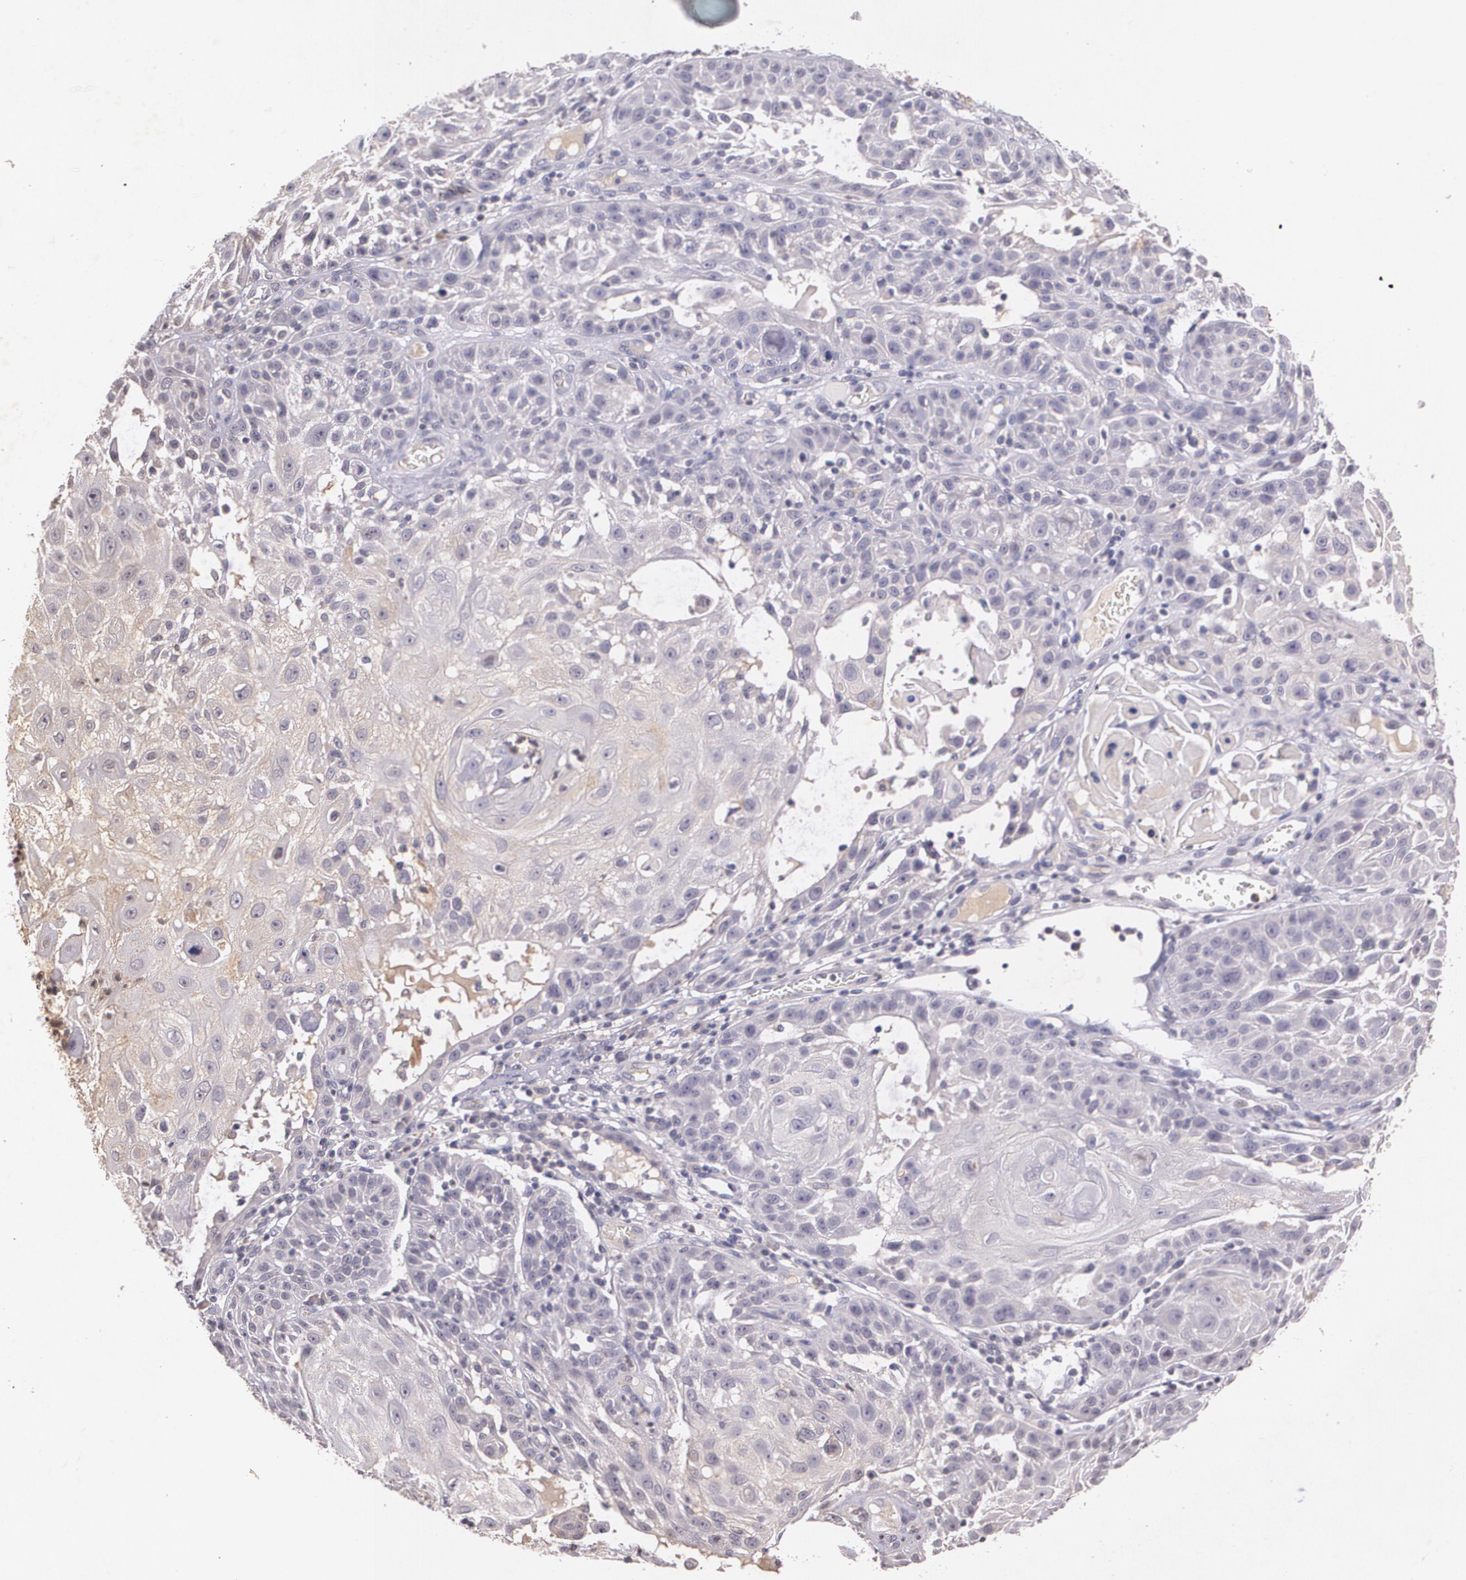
{"staining": {"intensity": "weak", "quantity": ">75%", "location": "cytoplasmic/membranous"}, "tissue": "skin cancer", "cell_type": "Tumor cells", "image_type": "cancer", "snomed": [{"axis": "morphology", "description": "Squamous cell carcinoma, NOS"}, {"axis": "topography", "description": "Skin"}], "caption": "Weak cytoplasmic/membranous protein expression is identified in about >75% of tumor cells in squamous cell carcinoma (skin).", "gene": "TM4SF1", "patient": {"sex": "female", "age": 89}}